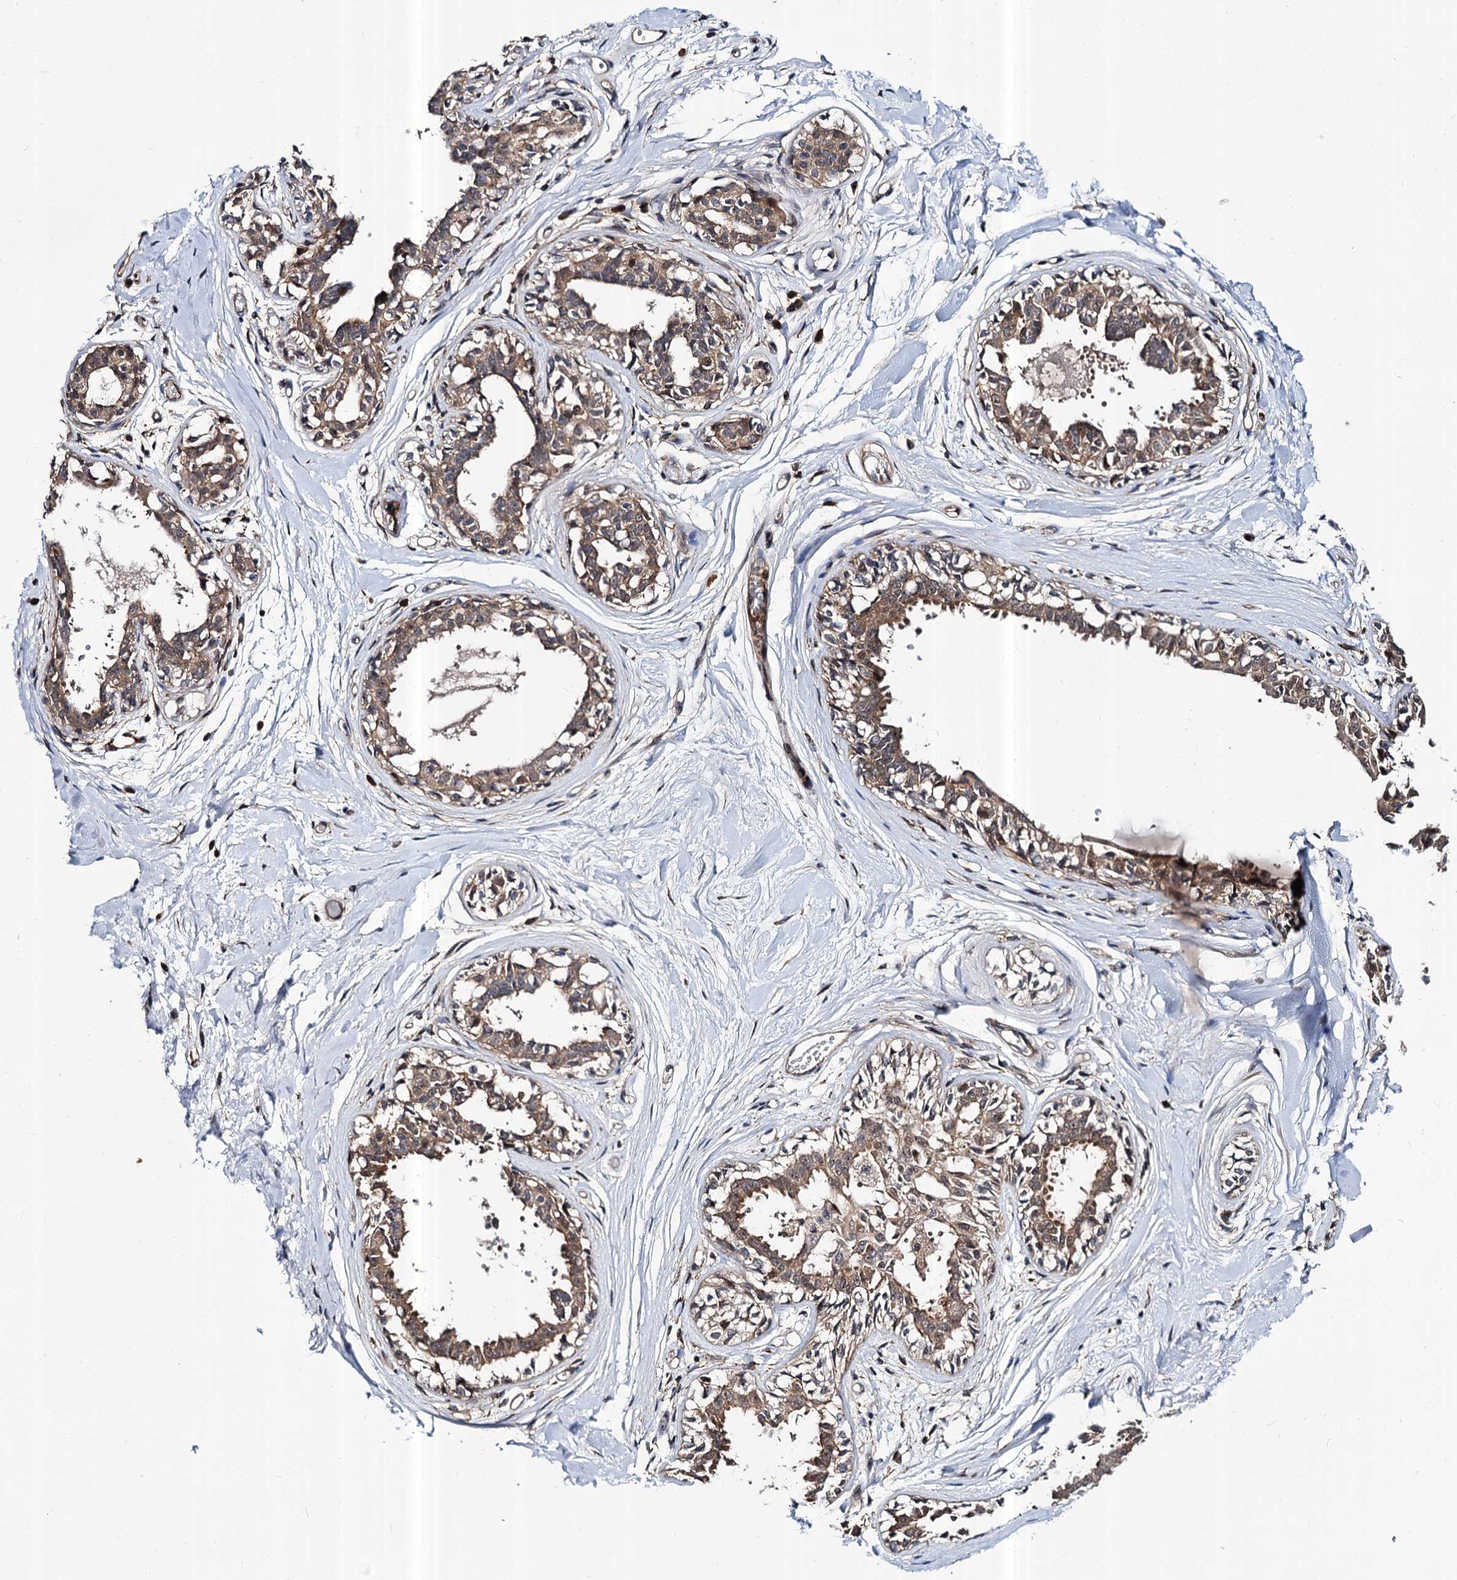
{"staining": {"intensity": "negative", "quantity": "none", "location": "none"}, "tissue": "breast", "cell_type": "Adipocytes", "image_type": "normal", "snomed": [{"axis": "morphology", "description": "Normal tissue, NOS"}, {"axis": "topography", "description": "Breast"}], "caption": "High magnification brightfield microscopy of benign breast stained with DAB (brown) and counterstained with hematoxylin (blue): adipocytes show no significant positivity. (Brightfield microscopy of DAB IHC at high magnification).", "gene": "ABLIM1", "patient": {"sex": "female", "age": 45}}